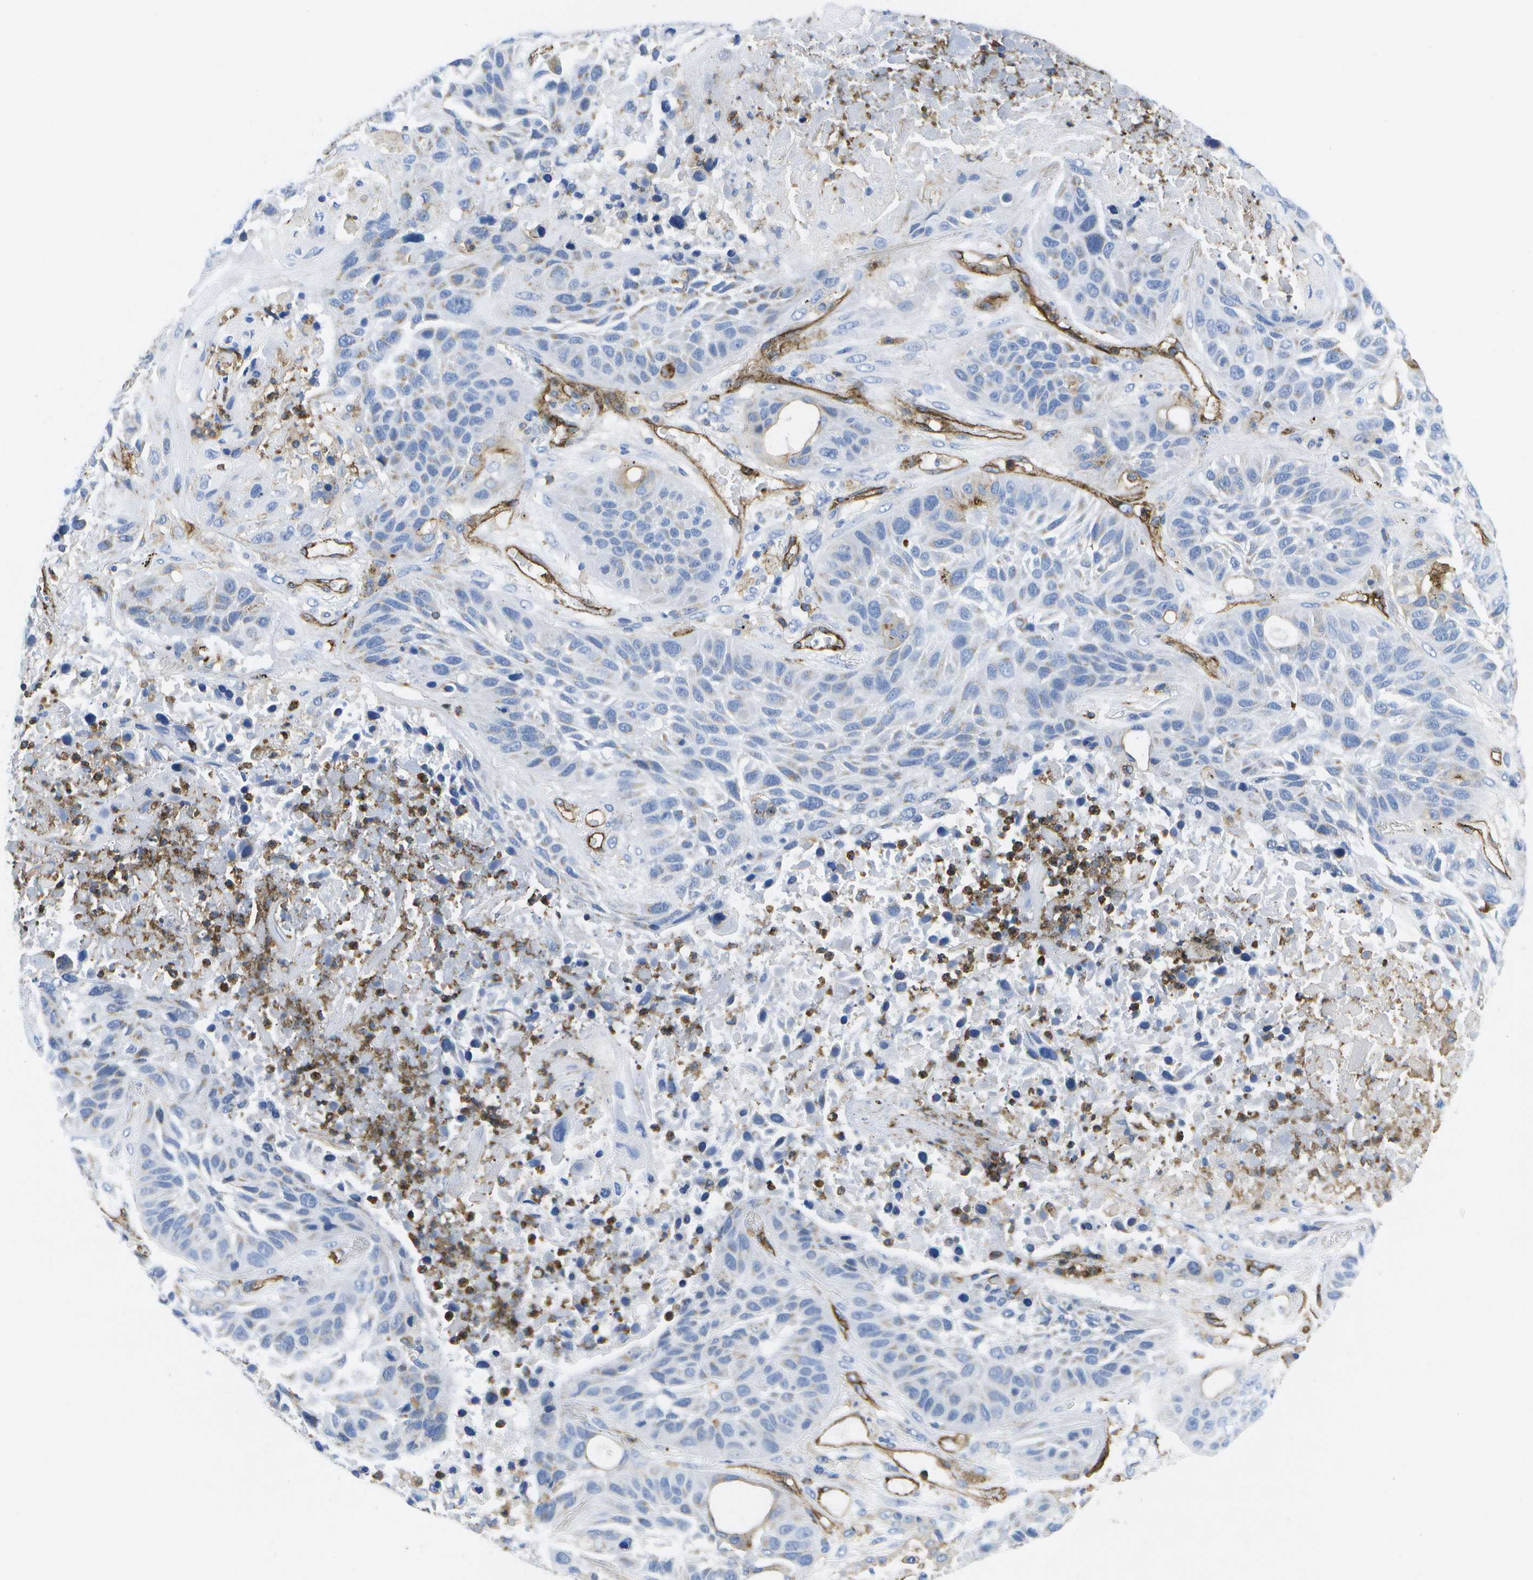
{"staining": {"intensity": "negative", "quantity": "none", "location": "none"}, "tissue": "lung cancer", "cell_type": "Tumor cells", "image_type": "cancer", "snomed": [{"axis": "morphology", "description": "Squamous cell carcinoma, NOS"}, {"axis": "topography", "description": "Lung"}], "caption": "Squamous cell carcinoma (lung) was stained to show a protein in brown. There is no significant staining in tumor cells.", "gene": "DYSF", "patient": {"sex": "male", "age": 57}}